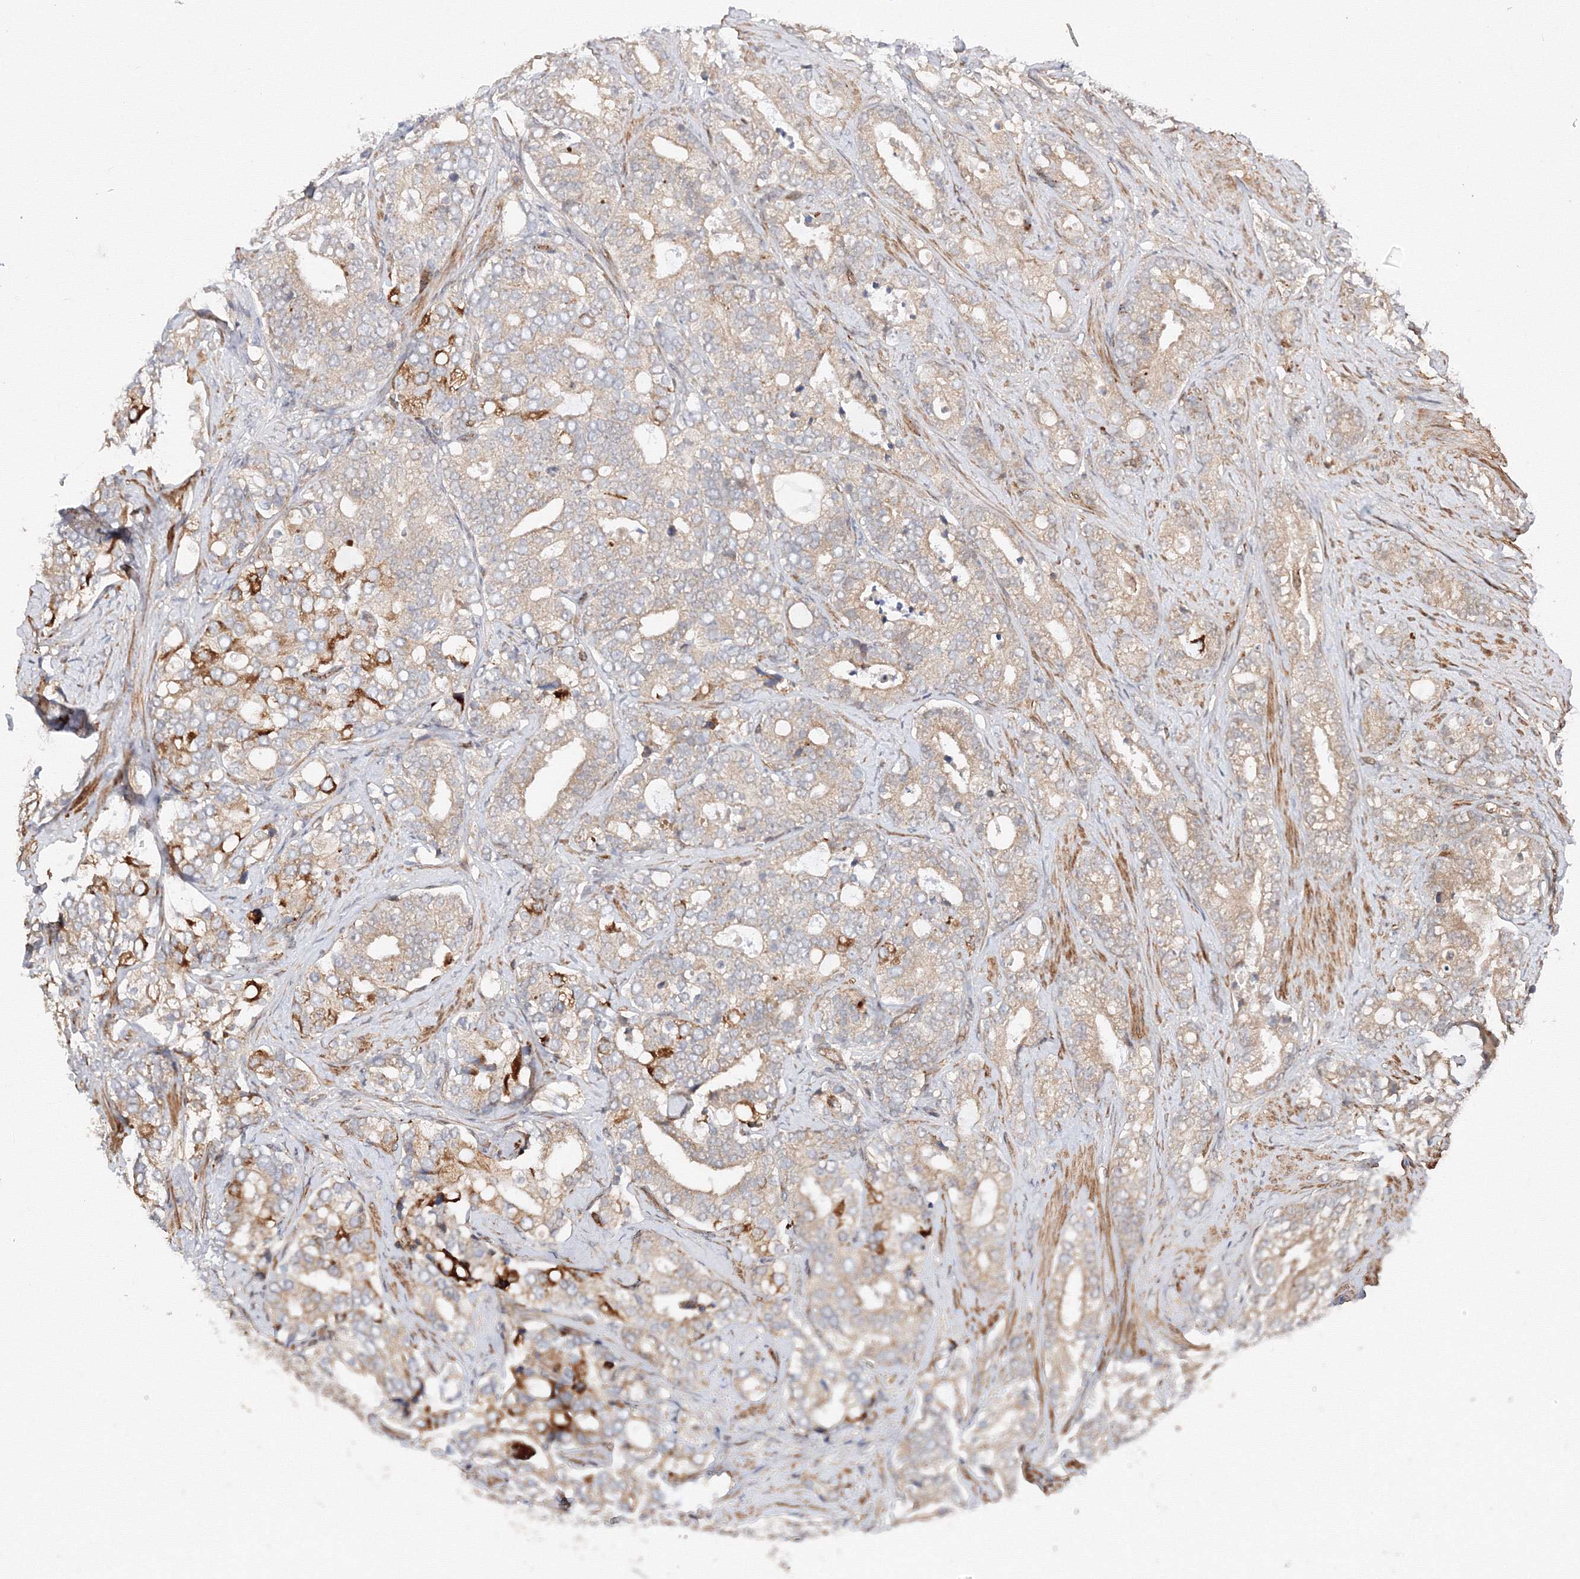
{"staining": {"intensity": "weak", "quantity": "25%-75%", "location": "cytoplasmic/membranous"}, "tissue": "prostate cancer", "cell_type": "Tumor cells", "image_type": "cancer", "snomed": [{"axis": "morphology", "description": "Adenocarcinoma, High grade"}, {"axis": "topography", "description": "Prostate and seminal vesicle, NOS"}], "caption": "Protein staining of prostate cancer (high-grade adenocarcinoma) tissue shows weak cytoplasmic/membranous positivity in approximately 25%-75% of tumor cells. Using DAB (3,3'-diaminobenzidine) (brown) and hematoxylin (blue) stains, captured at high magnification using brightfield microscopy.", "gene": "DCTD", "patient": {"sex": "male", "age": 67}}